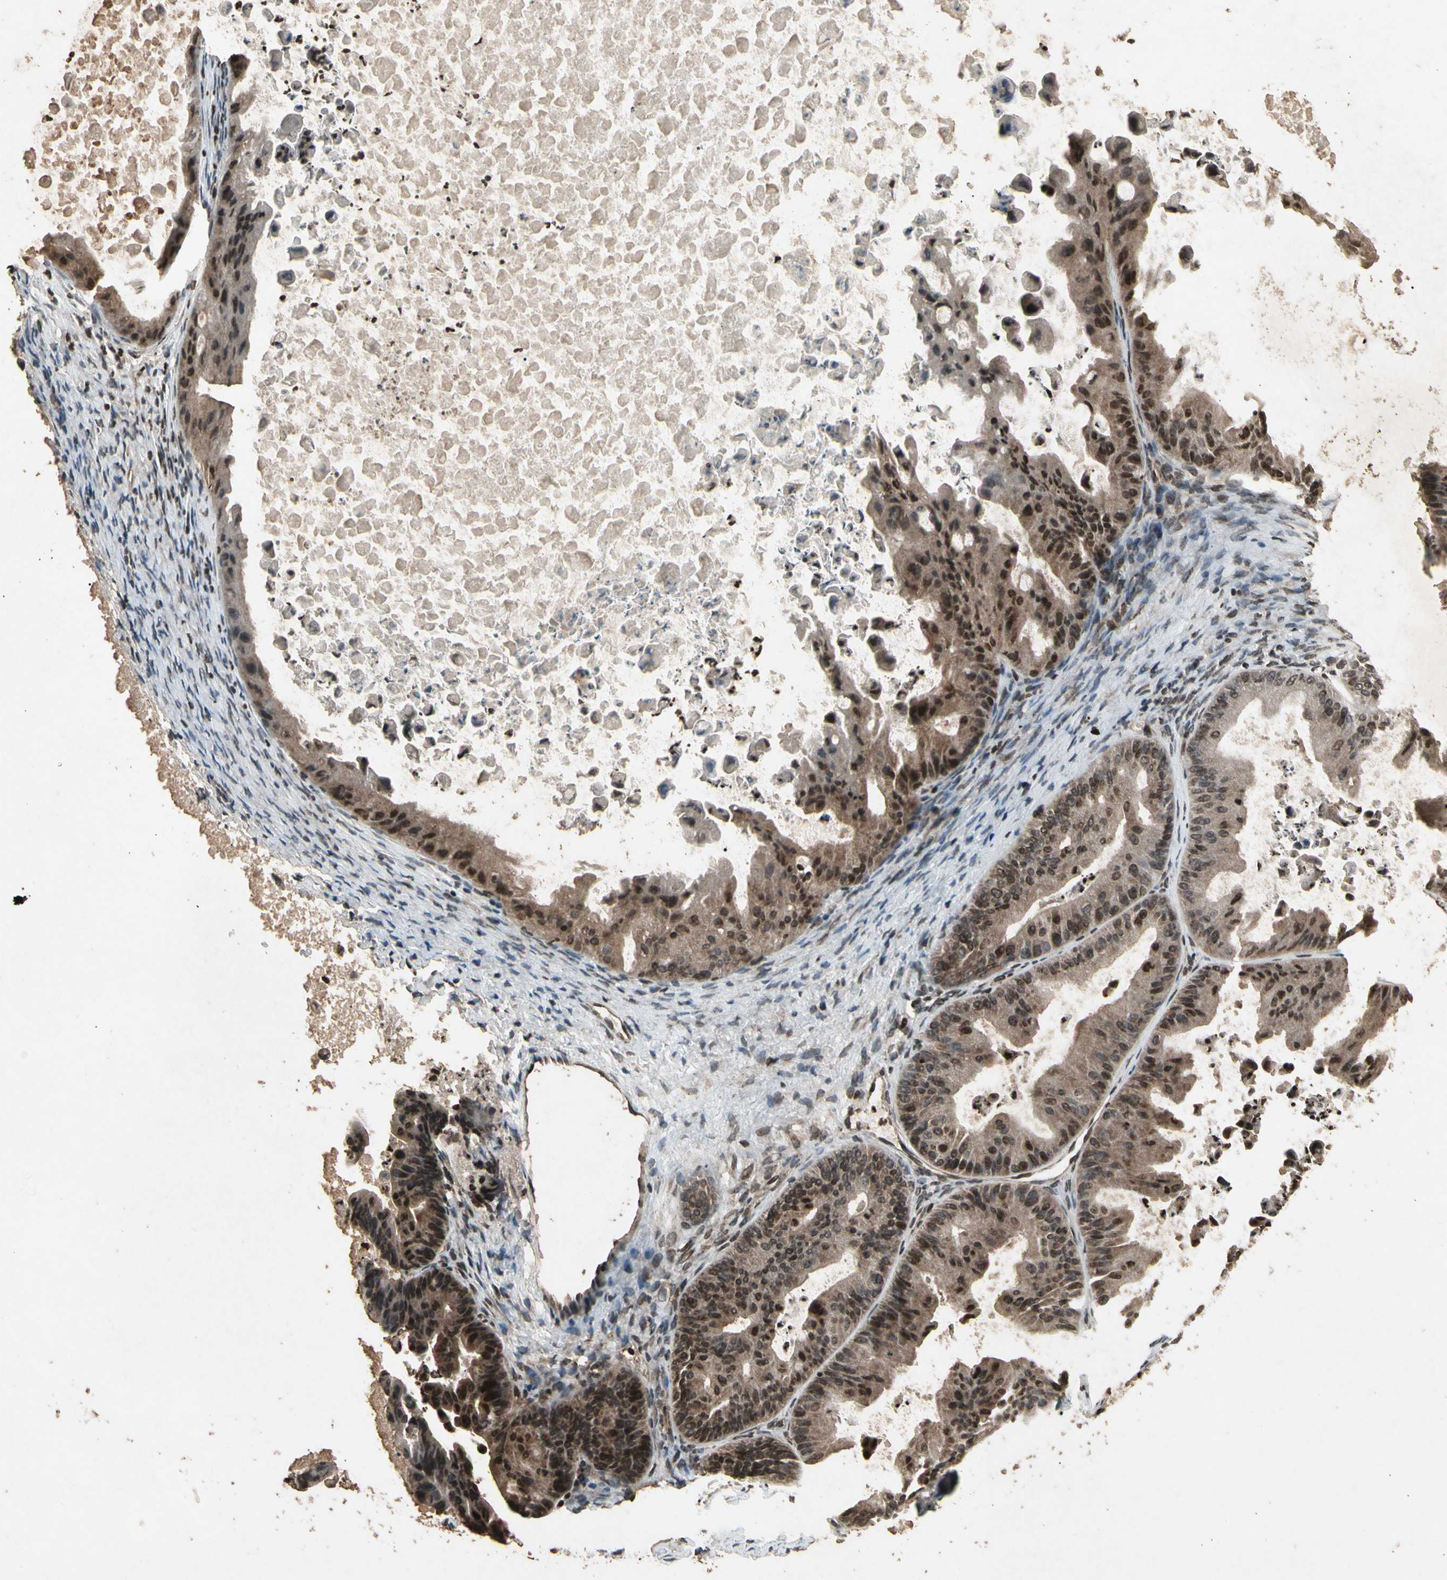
{"staining": {"intensity": "strong", "quantity": "25%-75%", "location": "nuclear"}, "tissue": "ovarian cancer", "cell_type": "Tumor cells", "image_type": "cancer", "snomed": [{"axis": "morphology", "description": "Cystadenocarcinoma, mucinous, NOS"}, {"axis": "topography", "description": "Ovary"}], "caption": "Protein staining of ovarian mucinous cystadenocarcinoma tissue displays strong nuclear positivity in about 25%-75% of tumor cells.", "gene": "GLRX", "patient": {"sex": "female", "age": 37}}